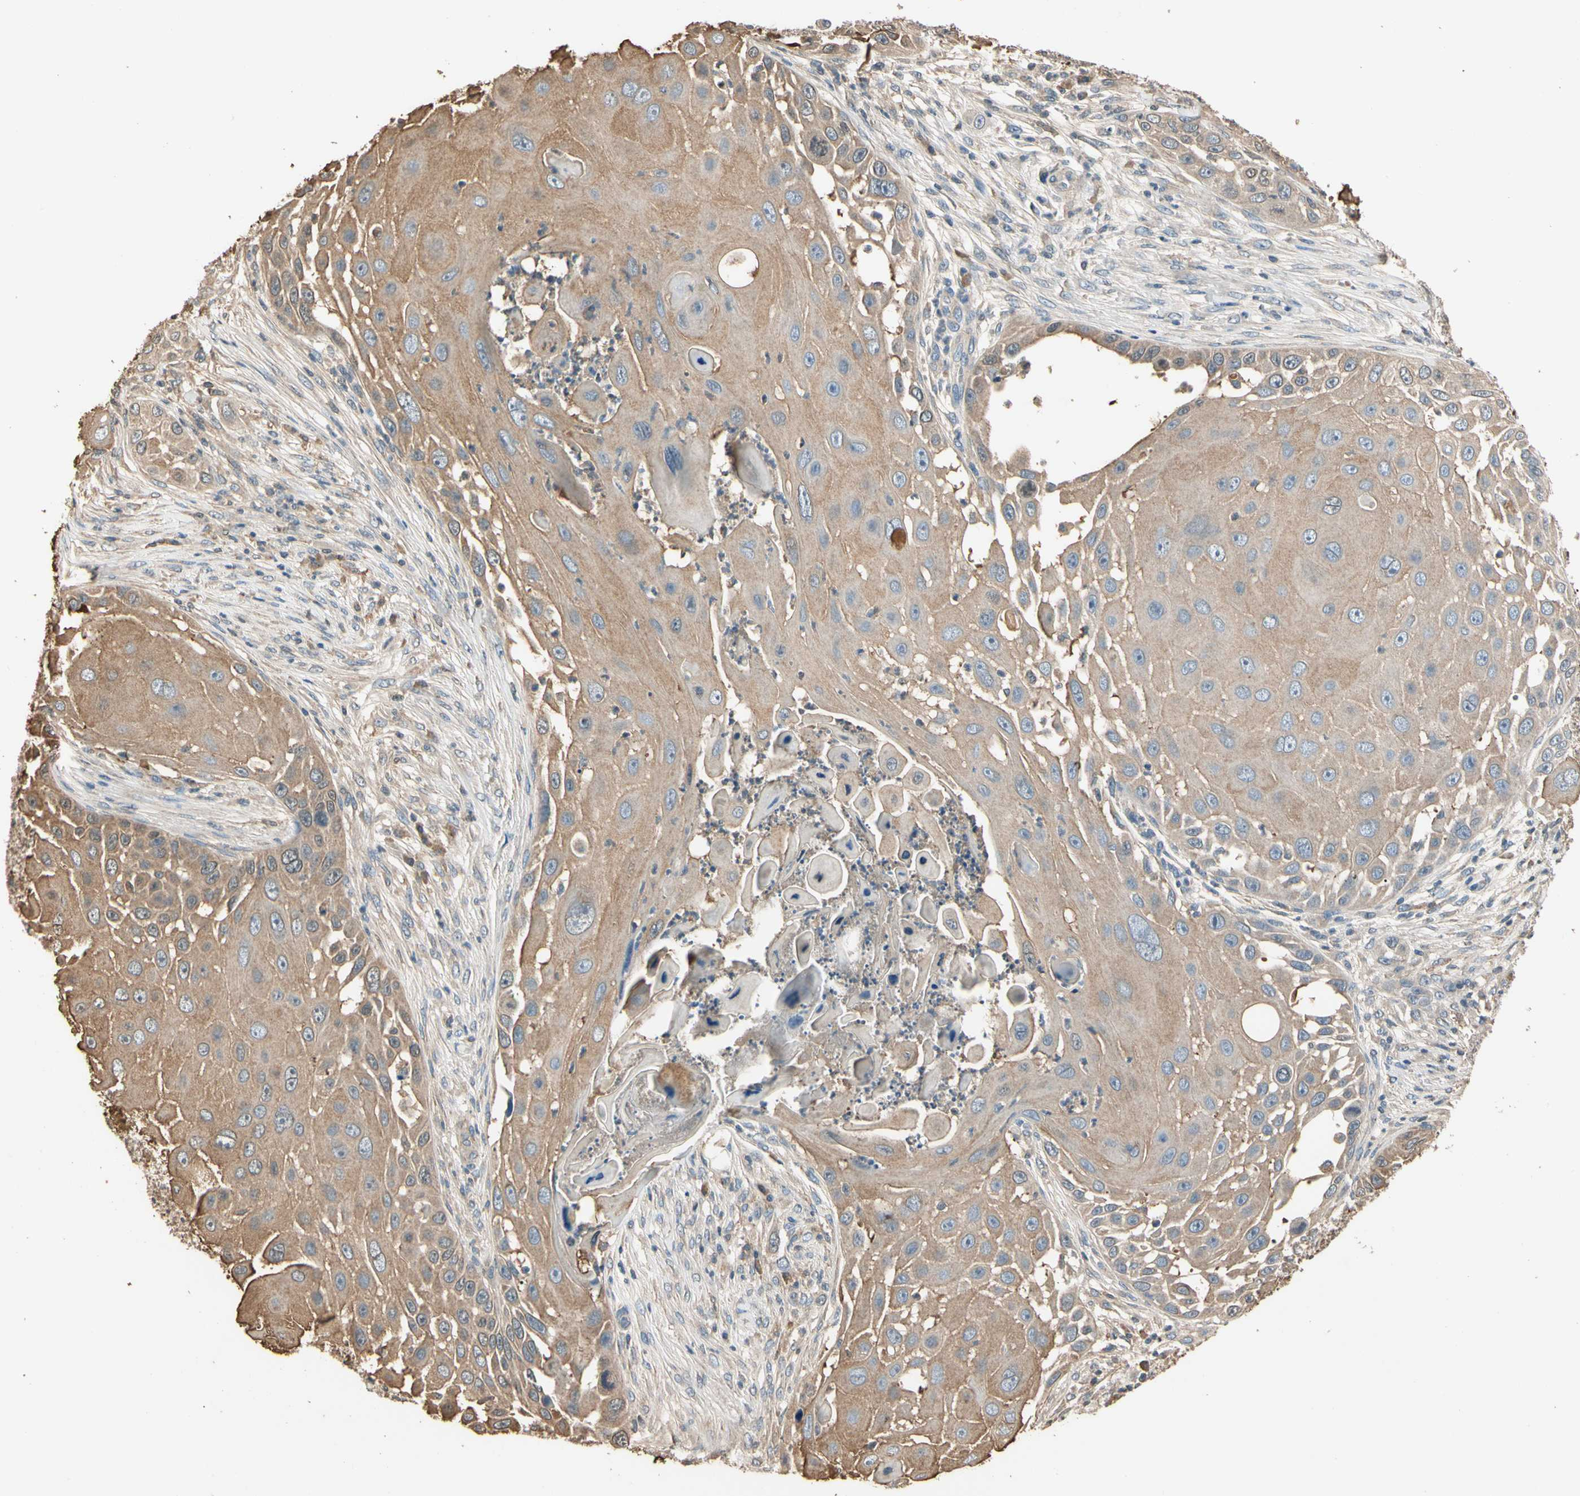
{"staining": {"intensity": "weak", "quantity": ">75%", "location": "cytoplasmic/membranous"}, "tissue": "skin cancer", "cell_type": "Tumor cells", "image_type": "cancer", "snomed": [{"axis": "morphology", "description": "Squamous cell carcinoma, NOS"}, {"axis": "topography", "description": "Skin"}], "caption": "Immunohistochemical staining of human skin cancer (squamous cell carcinoma) shows low levels of weak cytoplasmic/membranous staining in about >75% of tumor cells.", "gene": "CDH6", "patient": {"sex": "female", "age": 44}}